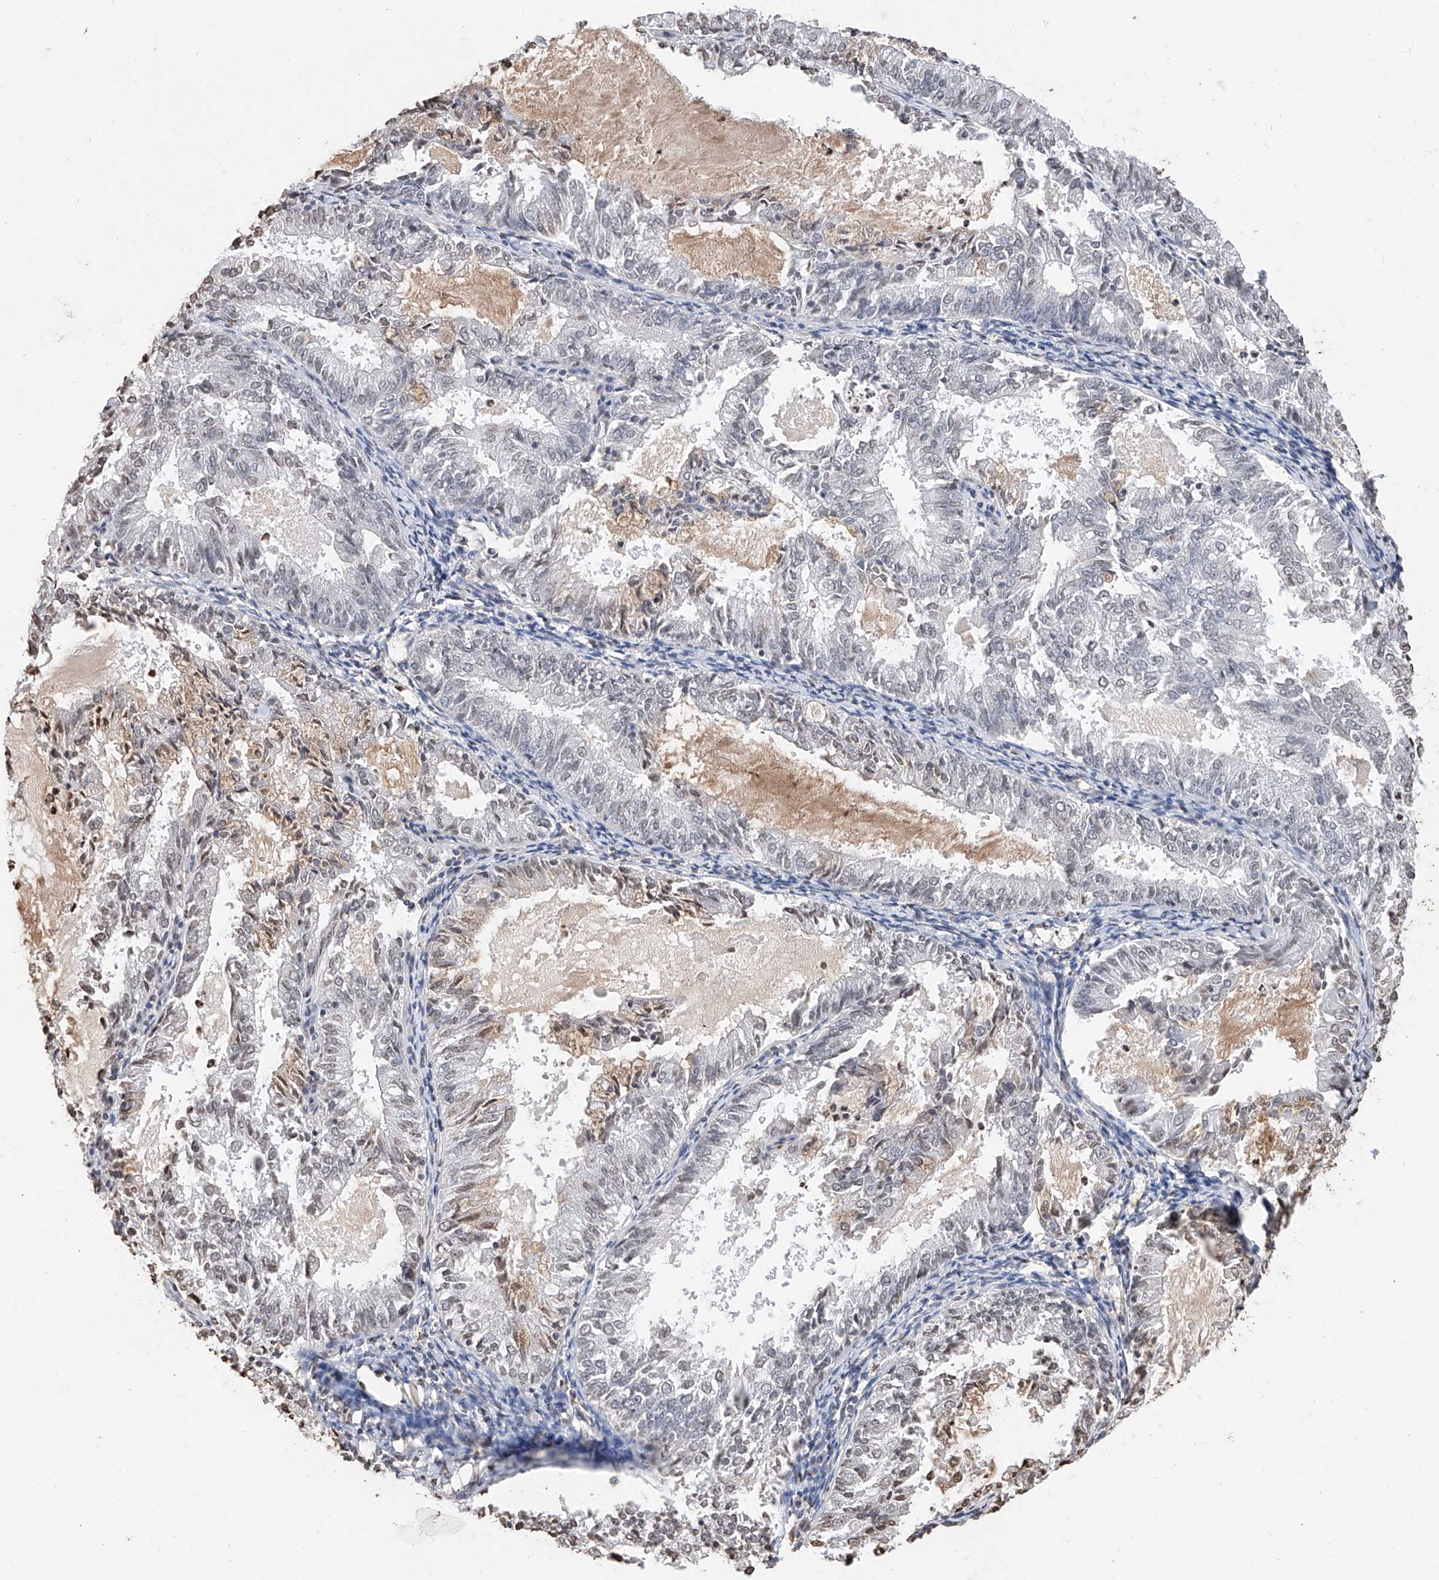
{"staining": {"intensity": "weak", "quantity": "<25%", "location": "nuclear"}, "tissue": "endometrial cancer", "cell_type": "Tumor cells", "image_type": "cancer", "snomed": [{"axis": "morphology", "description": "Adenocarcinoma, NOS"}, {"axis": "topography", "description": "Endometrium"}], "caption": "An IHC photomicrograph of endometrial cancer (adenocarcinoma) is shown. There is no staining in tumor cells of endometrial cancer (adenocarcinoma). Nuclei are stained in blue.", "gene": "RP9", "patient": {"sex": "female", "age": 57}}